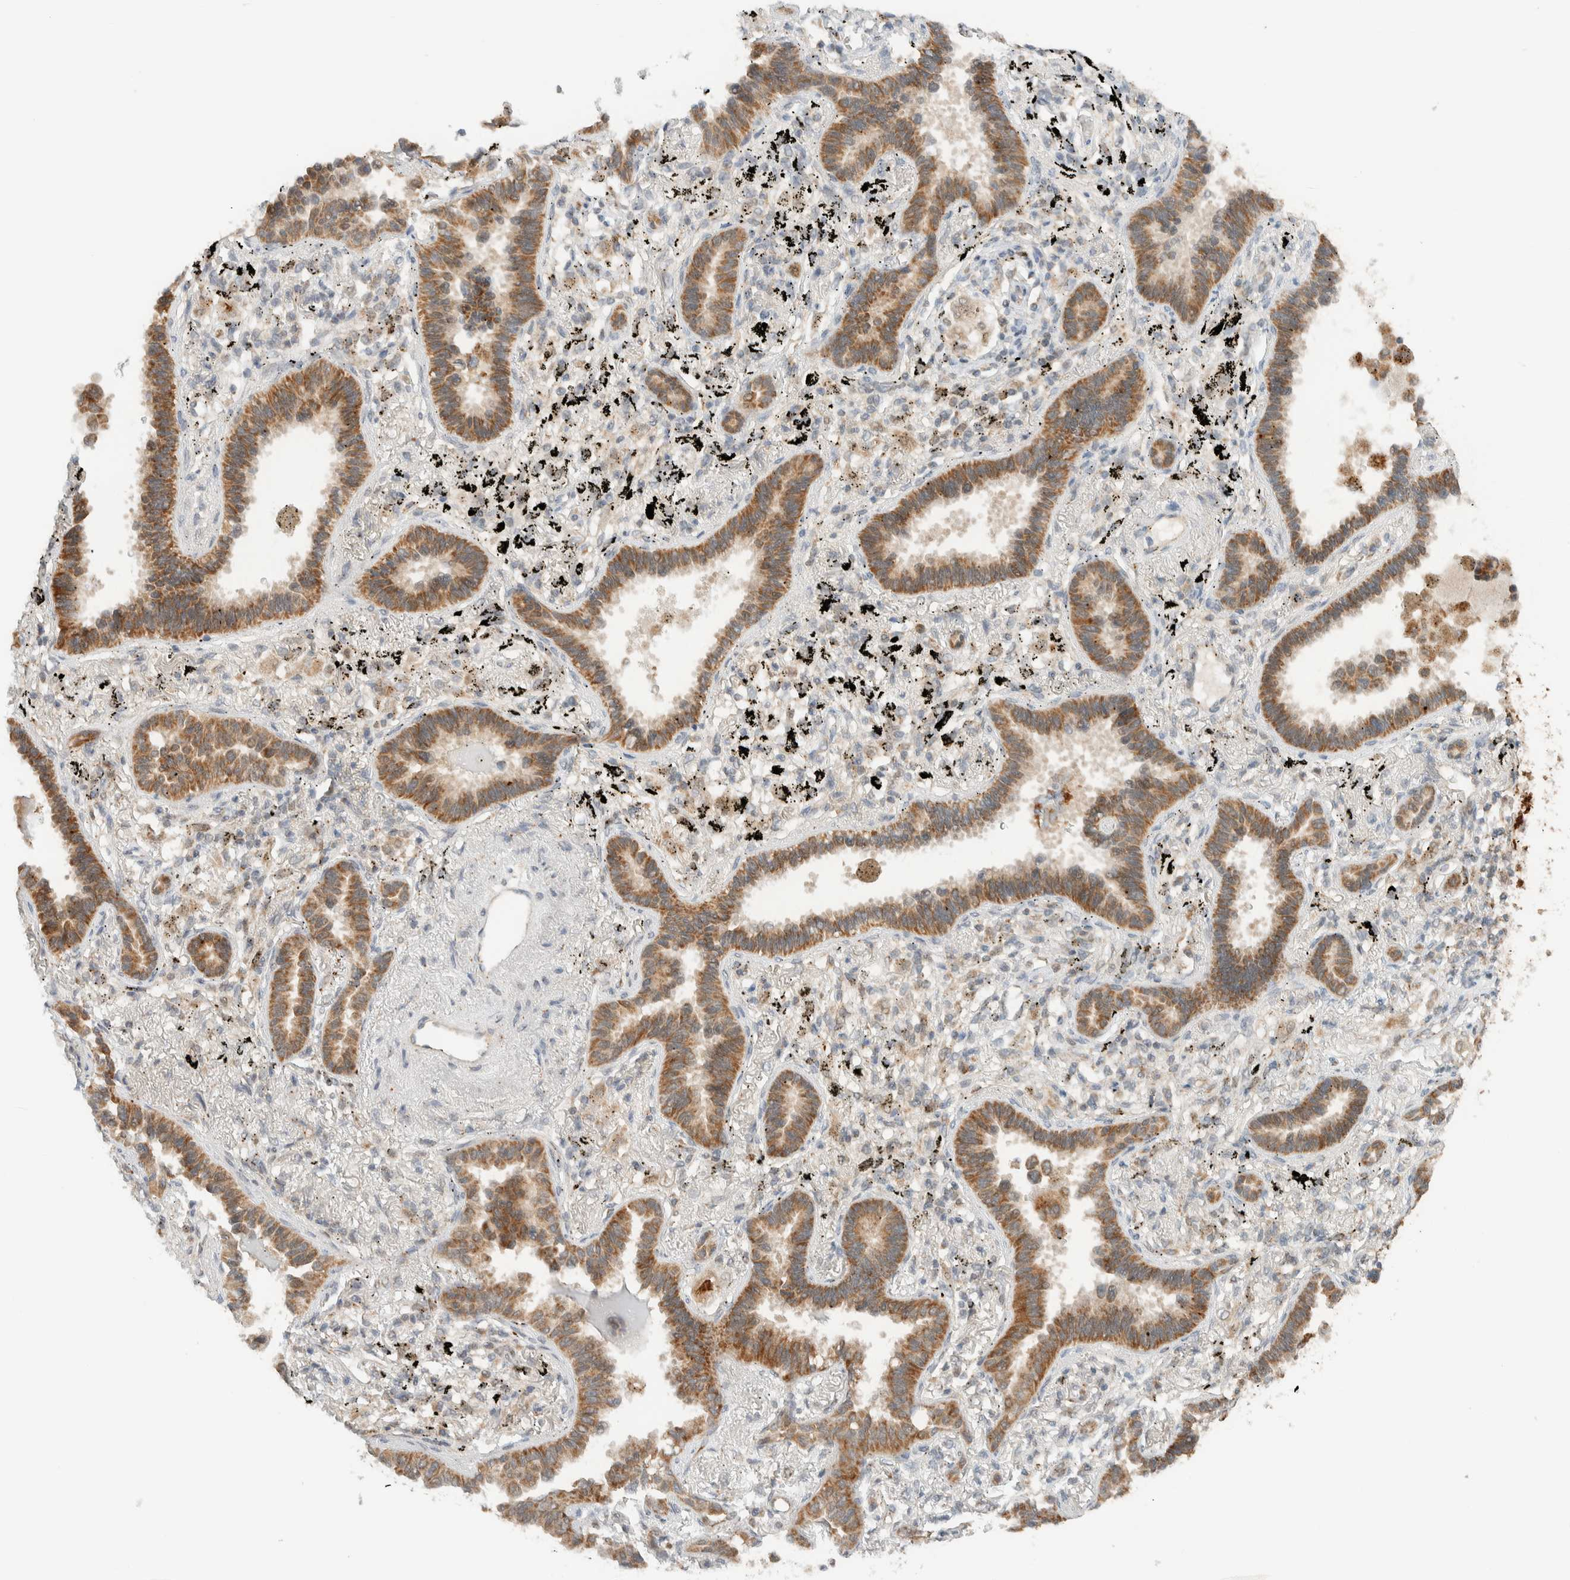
{"staining": {"intensity": "moderate", "quantity": ">75%", "location": "cytoplasmic/membranous"}, "tissue": "lung cancer", "cell_type": "Tumor cells", "image_type": "cancer", "snomed": [{"axis": "morphology", "description": "Adenocarcinoma, NOS"}, {"axis": "topography", "description": "Lung"}], "caption": "Lung cancer tissue reveals moderate cytoplasmic/membranous positivity in about >75% of tumor cells (Stains: DAB in brown, nuclei in blue, Microscopy: brightfield microscopy at high magnification).", "gene": "MRPL41", "patient": {"sex": "male", "age": 59}}